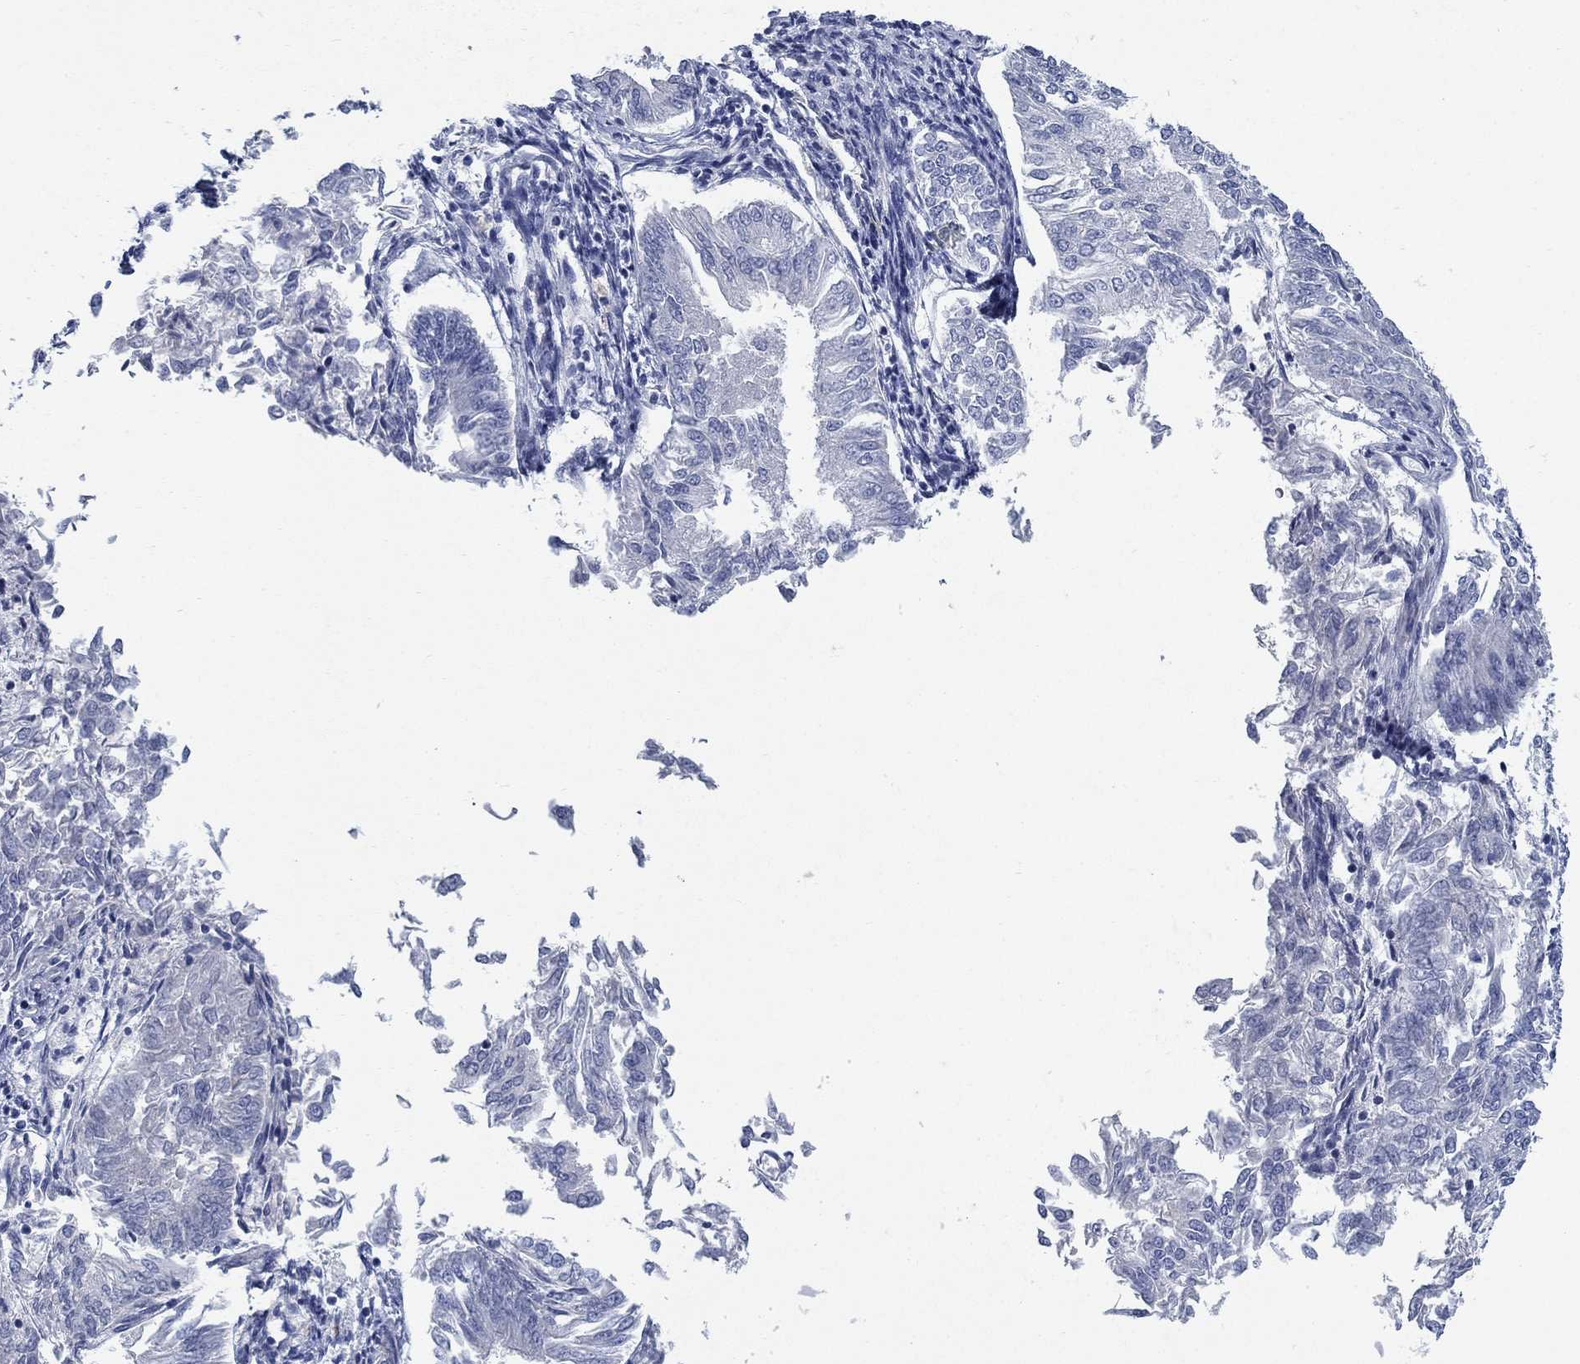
{"staining": {"intensity": "negative", "quantity": "none", "location": "none"}, "tissue": "endometrial cancer", "cell_type": "Tumor cells", "image_type": "cancer", "snomed": [{"axis": "morphology", "description": "Adenocarcinoma, NOS"}, {"axis": "topography", "description": "Endometrium"}], "caption": "There is no significant expression in tumor cells of endometrial cancer (adenocarcinoma).", "gene": "DNER", "patient": {"sex": "female", "age": 58}}